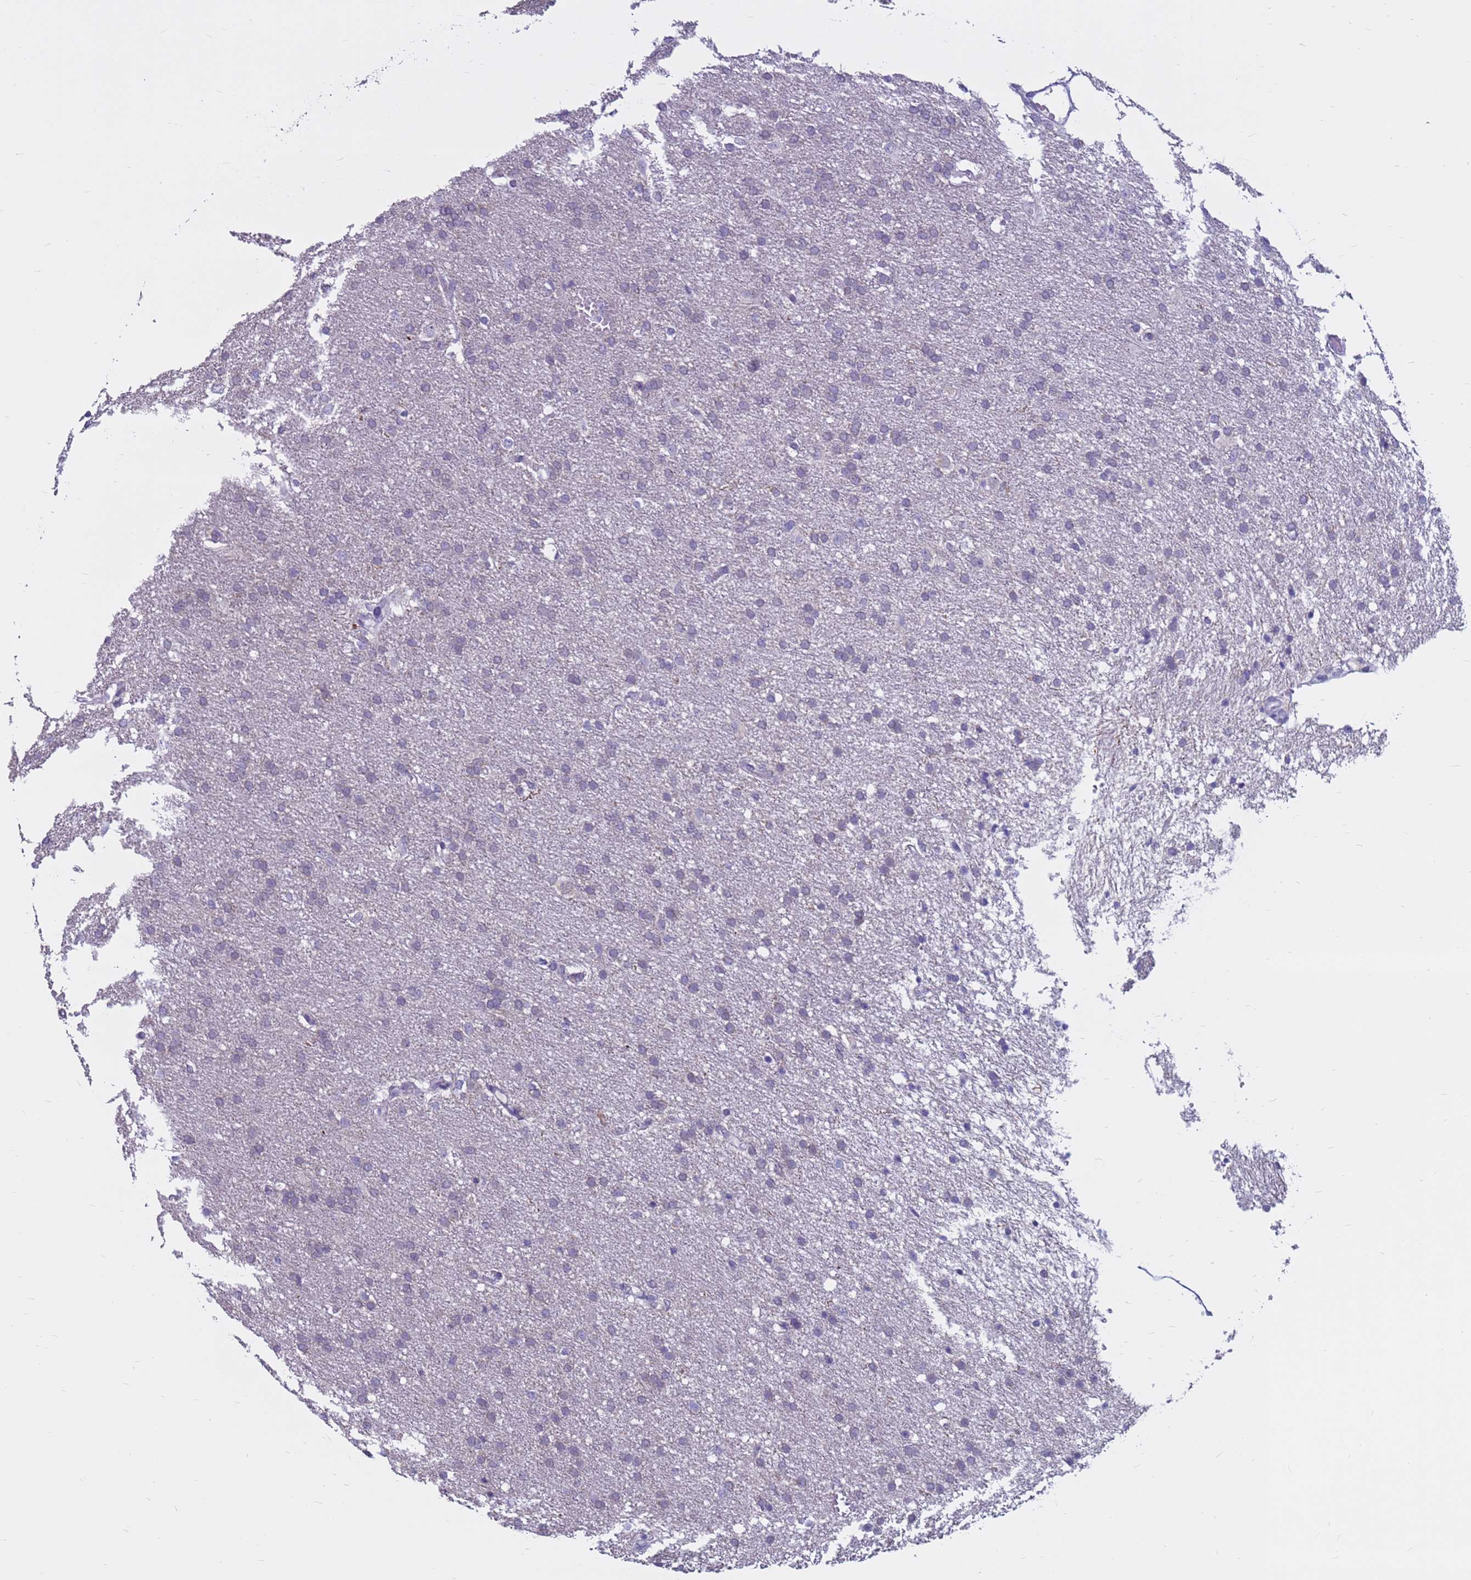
{"staining": {"intensity": "negative", "quantity": "none", "location": "none"}, "tissue": "glioma", "cell_type": "Tumor cells", "image_type": "cancer", "snomed": [{"axis": "morphology", "description": "Glioma, malignant, High grade"}, {"axis": "topography", "description": "Brain"}], "caption": "Immunohistochemistry micrograph of human high-grade glioma (malignant) stained for a protein (brown), which shows no expression in tumor cells. The staining was performed using DAB to visualize the protein expression in brown, while the nuclei were stained in blue with hematoxylin (Magnification: 20x).", "gene": "CDK2AP2", "patient": {"sex": "male", "age": 72}}